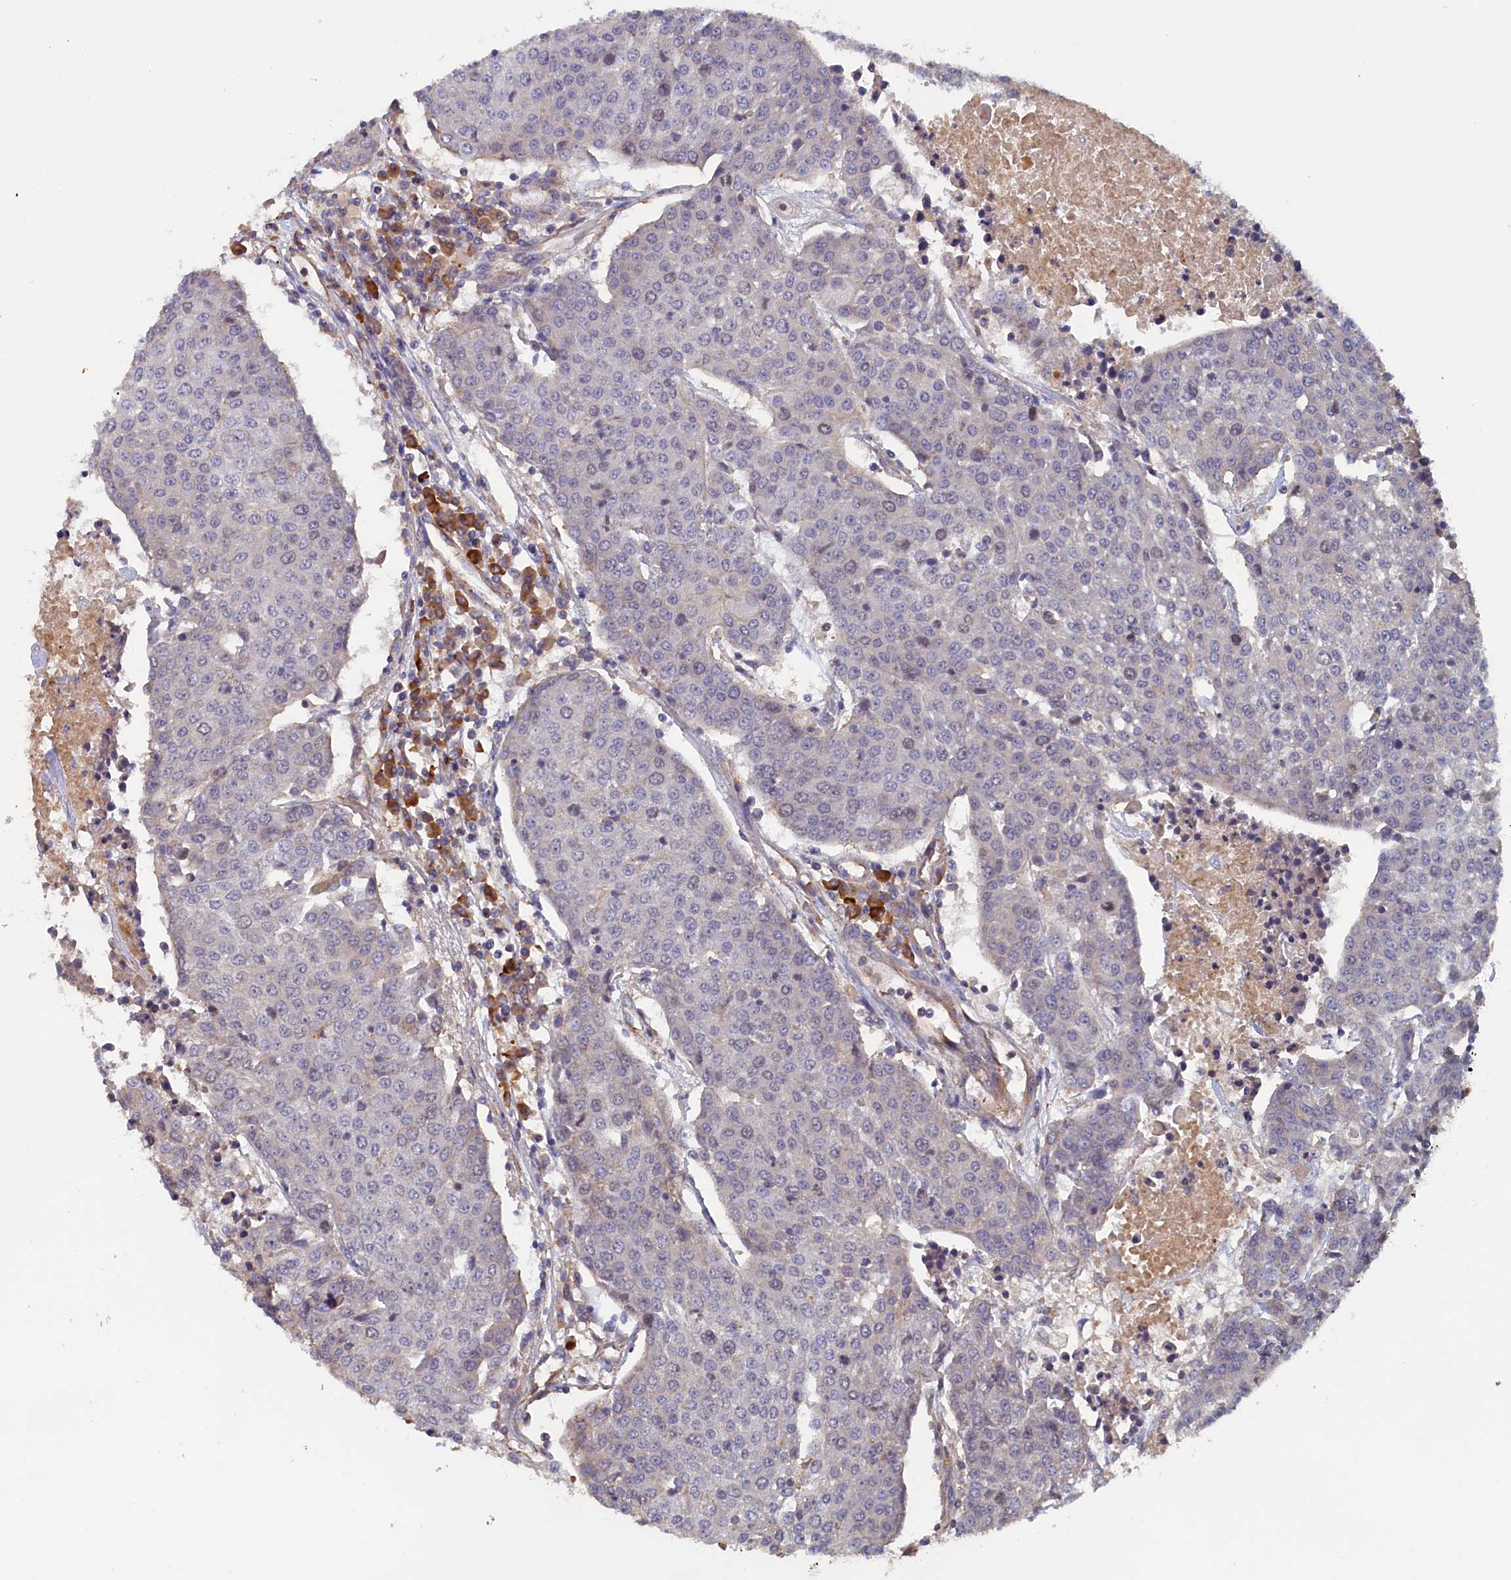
{"staining": {"intensity": "negative", "quantity": "none", "location": "none"}, "tissue": "urothelial cancer", "cell_type": "Tumor cells", "image_type": "cancer", "snomed": [{"axis": "morphology", "description": "Urothelial carcinoma, High grade"}, {"axis": "topography", "description": "Urinary bladder"}], "caption": "An immunohistochemistry photomicrograph of high-grade urothelial carcinoma is shown. There is no staining in tumor cells of high-grade urothelial carcinoma.", "gene": "ANKRD2", "patient": {"sex": "female", "age": 85}}